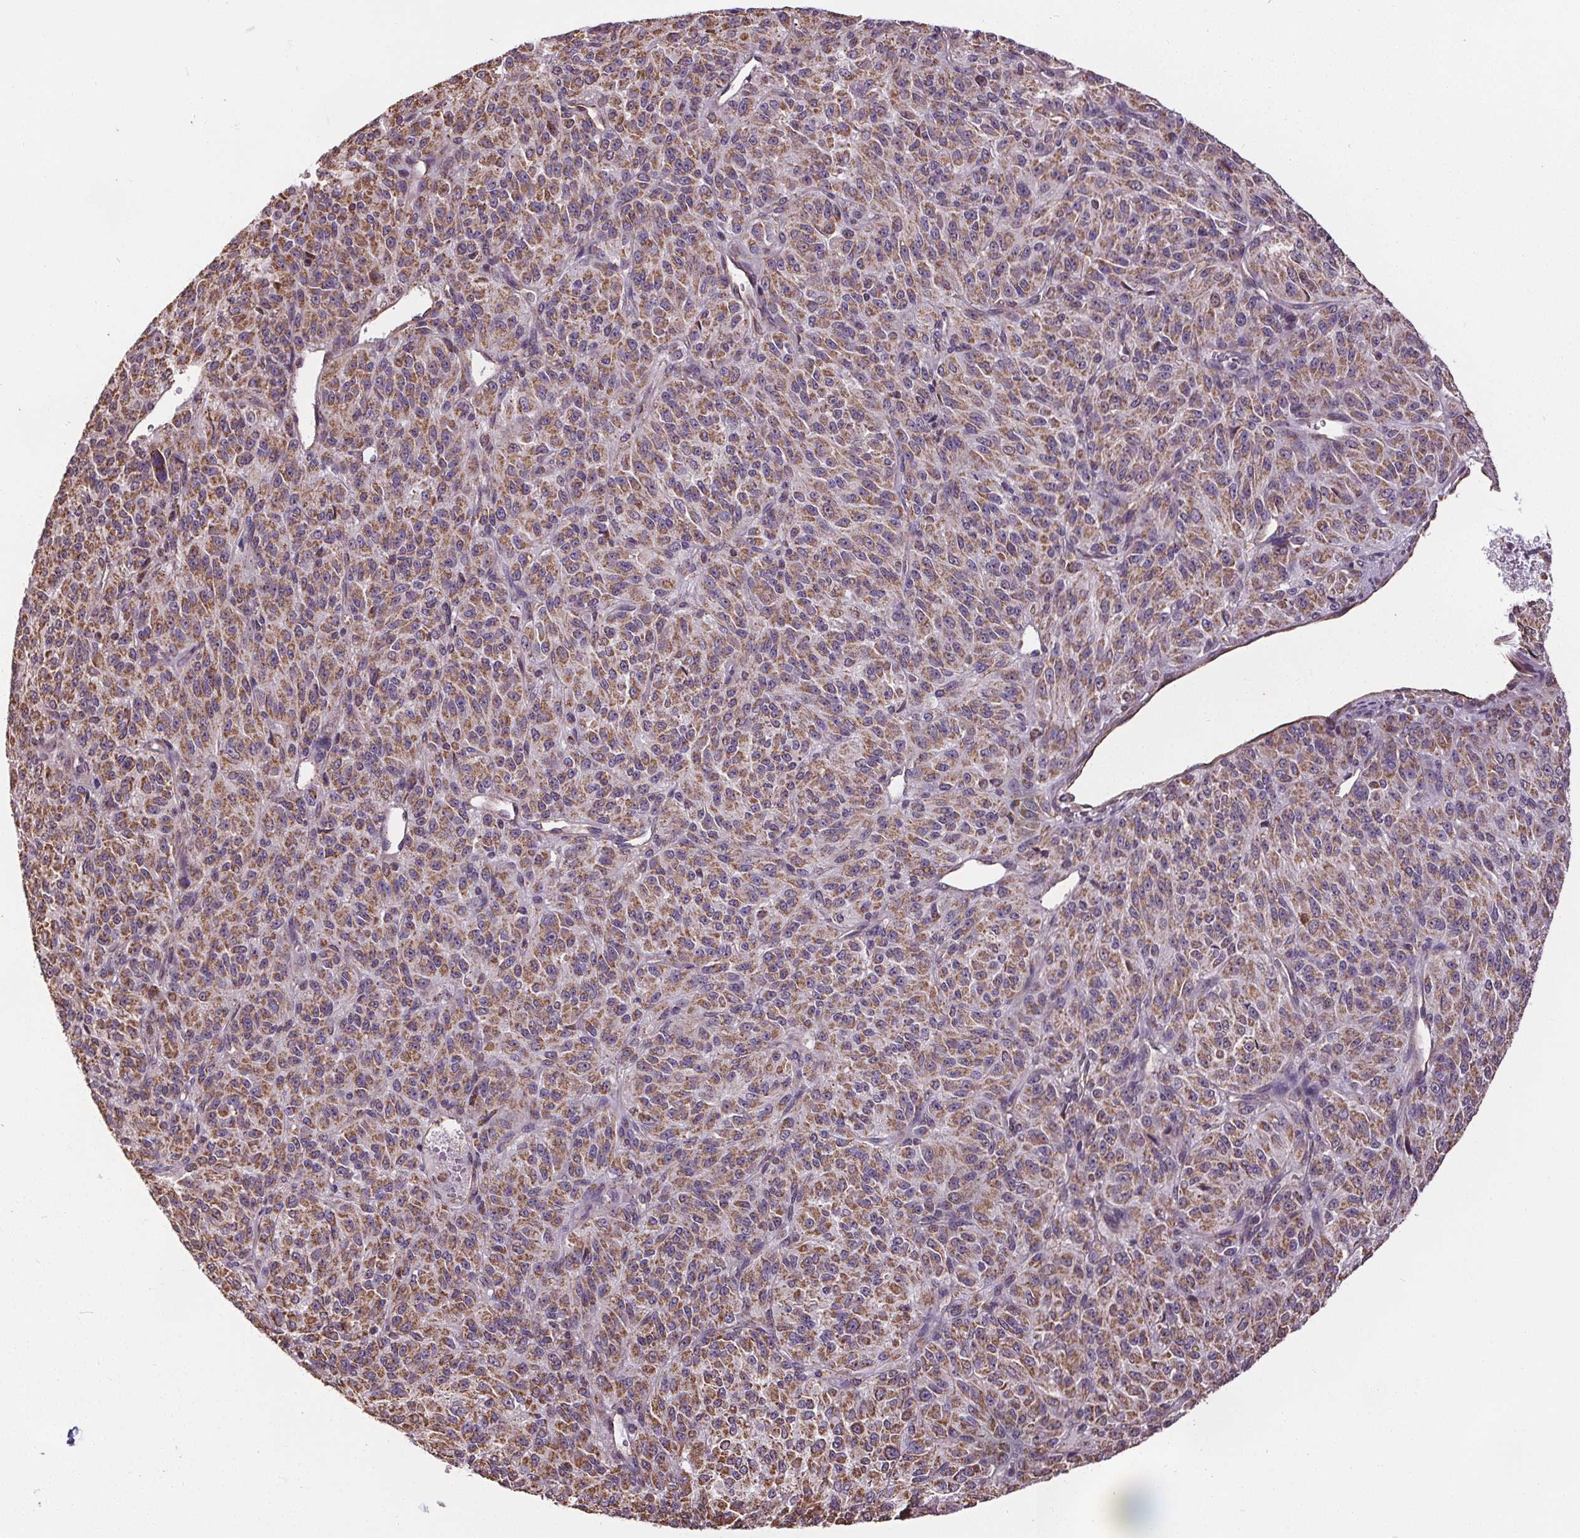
{"staining": {"intensity": "moderate", "quantity": ">75%", "location": "cytoplasmic/membranous"}, "tissue": "melanoma", "cell_type": "Tumor cells", "image_type": "cancer", "snomed": [{"axis": "morphology", "description": "Malignant melanoma, Metastatic site"}, {"axis": "topography", "description": "Brain"}], "caption": "Malignant melanoma (metastatic site) tissue shows moderate cytoplasmic/membranous staining in about >75% of tumor cells, visualized by immunohistochemistry.", "gene": "ZNF548", "patient": {"sex": "female", "age": 56}}